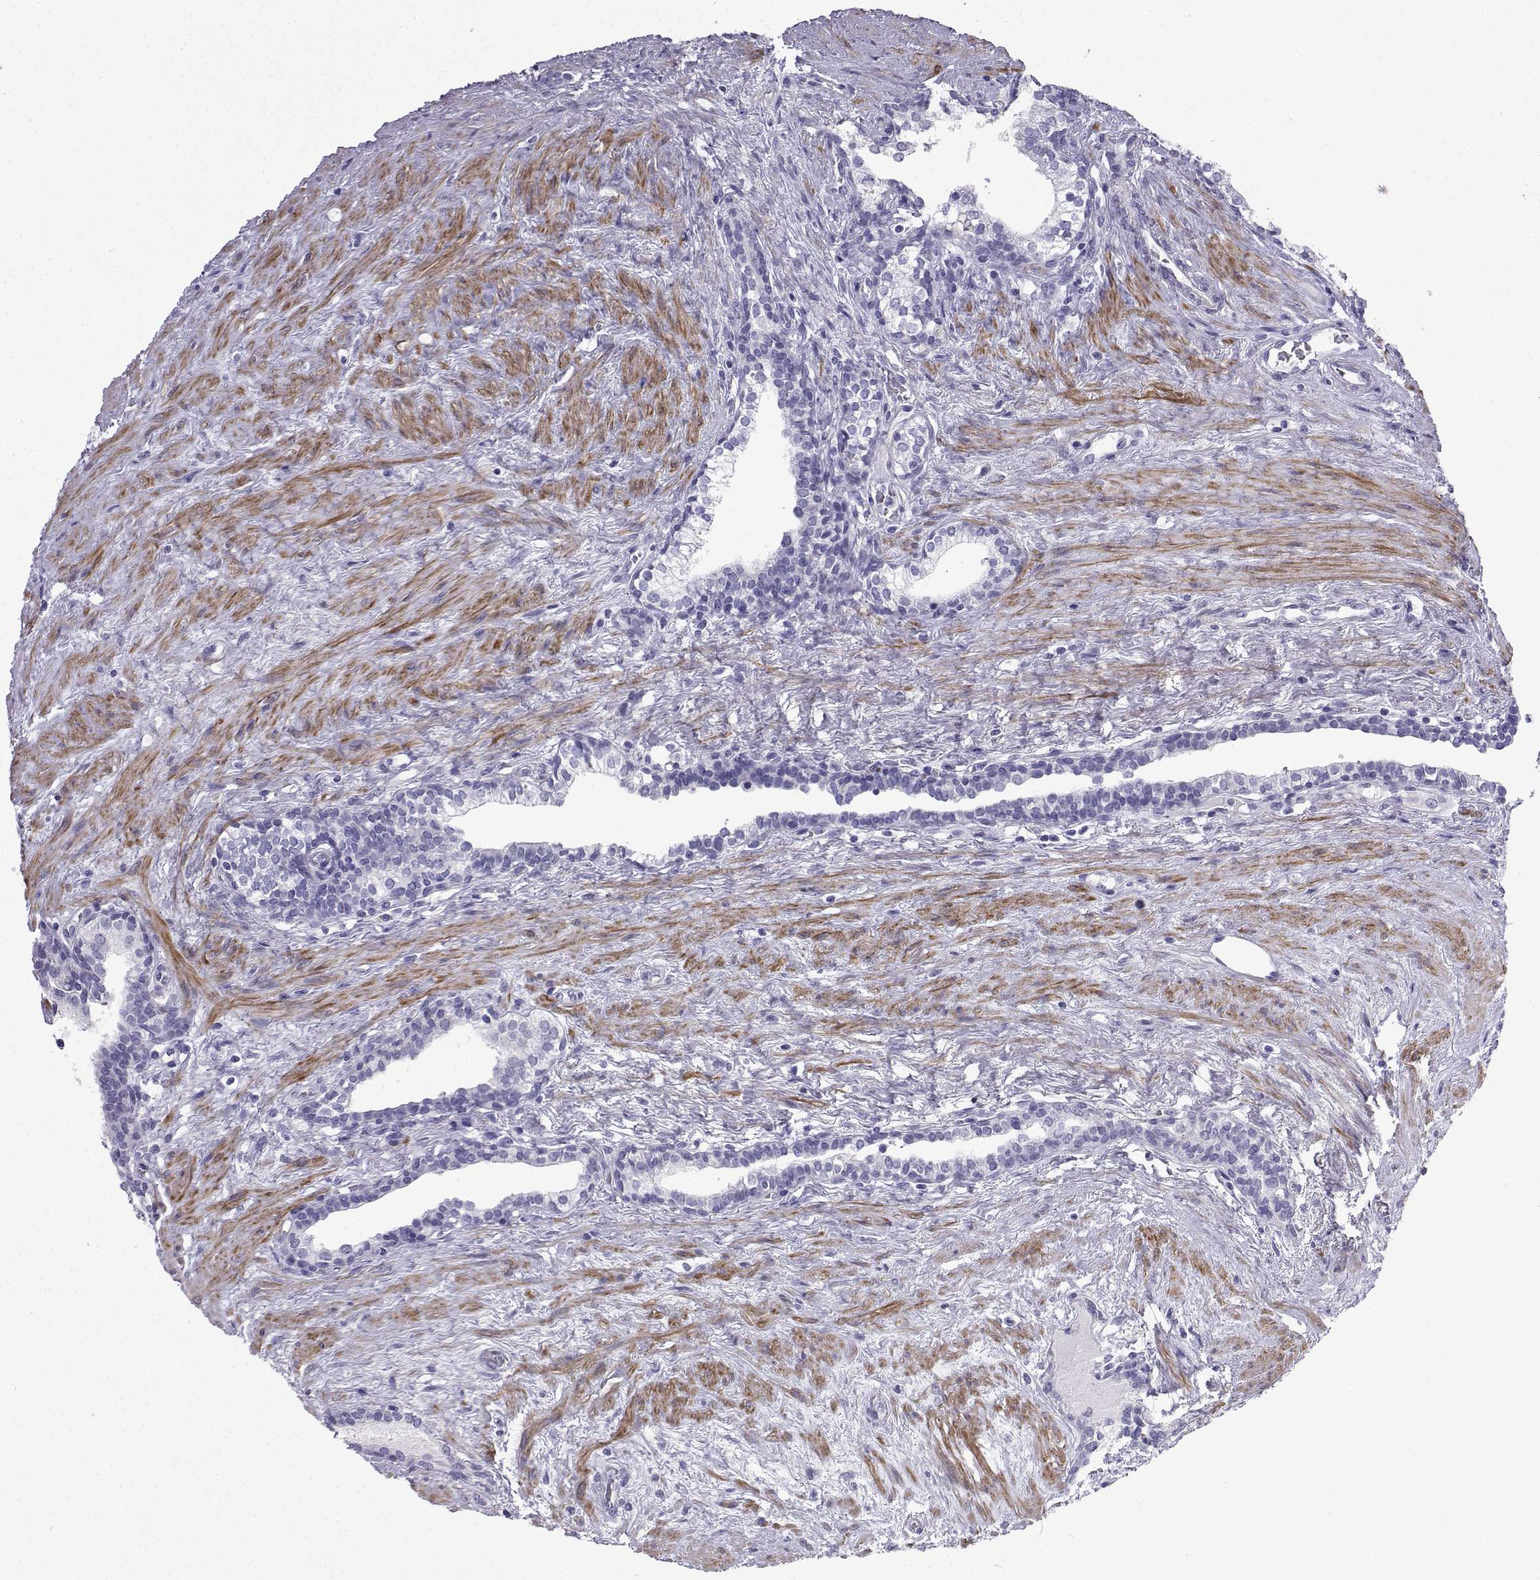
{"staining": {"intensity": "negative", "quantity": "none", "location": "none"}, "tissue": "prostate cancer", "cell_type": "Tumor cells", "image_type": "cancer", "snomed": [{"axis": "morphology", "description": "Adenocarcinoma, NOS"}, {"axis": "morphology", "description": "Adenocarcinoma, High grade"}, {"axis": "topography", "description": "Prostate"}], "caption": "Prostate cancer was stained to show a protein in brown. There is no significant staining in tumor cells. Brightfield microscopy of immunohistochemistry (IHC) stained with DAB (brown) and hematoxylin (blue), captured at high magnification.", "gene": "KCNF1", "patient": {"sex": "male", "age": 61}}